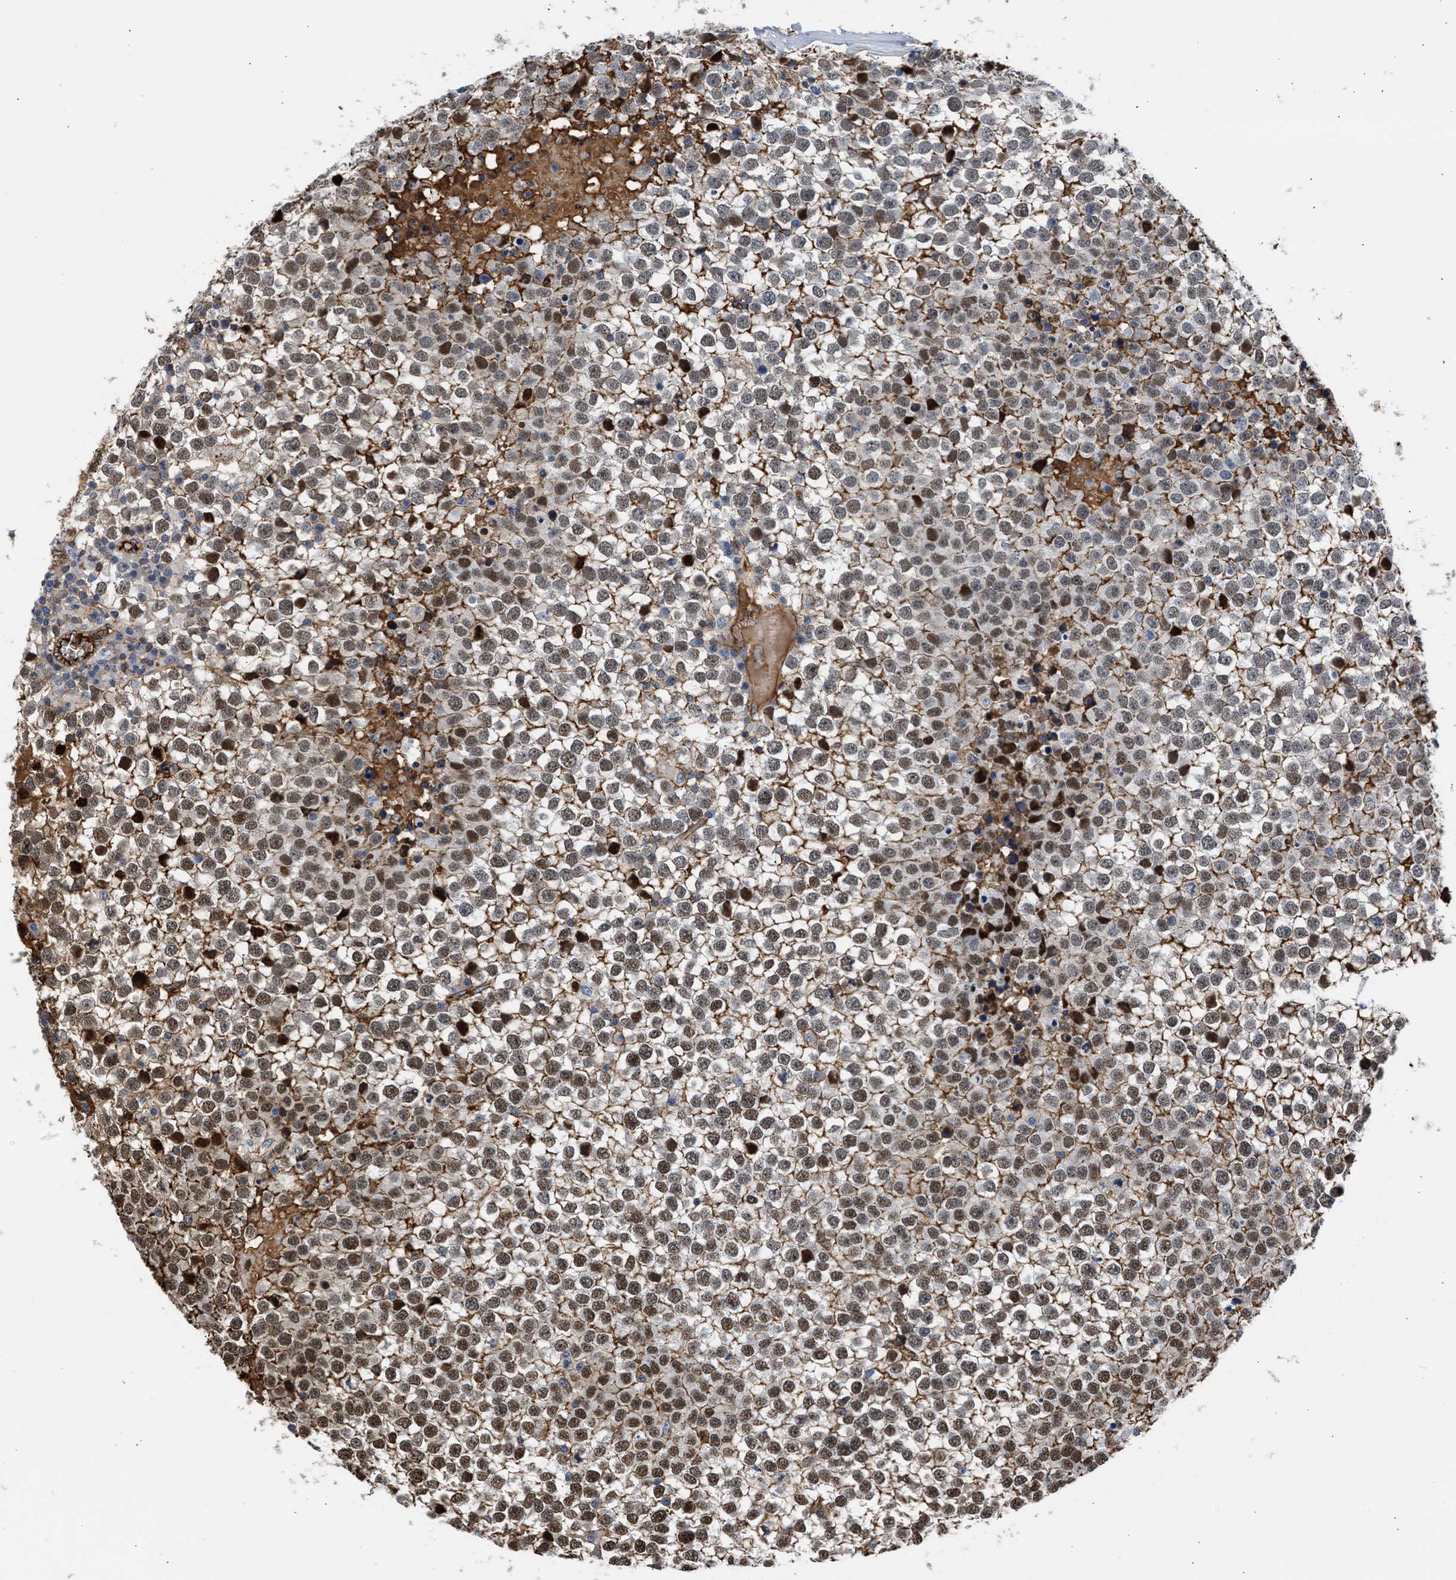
{"staining": {"intensity": "moderate", "quantity": ">75%", "location": "nuclear"}, "tissue": "testis cancer", "cell_type": "Tumor cells", "image_type": "cancer", "snomed": [{"axis": "morphology", "description": "Seminoma, NOS"}, {"axis": "topography", "description": "Testis"}], "caption": "Immunohistochemistry (IHC) photomicrograph of human testis cancer (seminoma) stained for a protein (brown), which reveals medium levels of moderate nuclear staining in approximately >75% of tumor cells.", "gene": "MAS1L", "patient": {"sex": "male", "age": 65}}